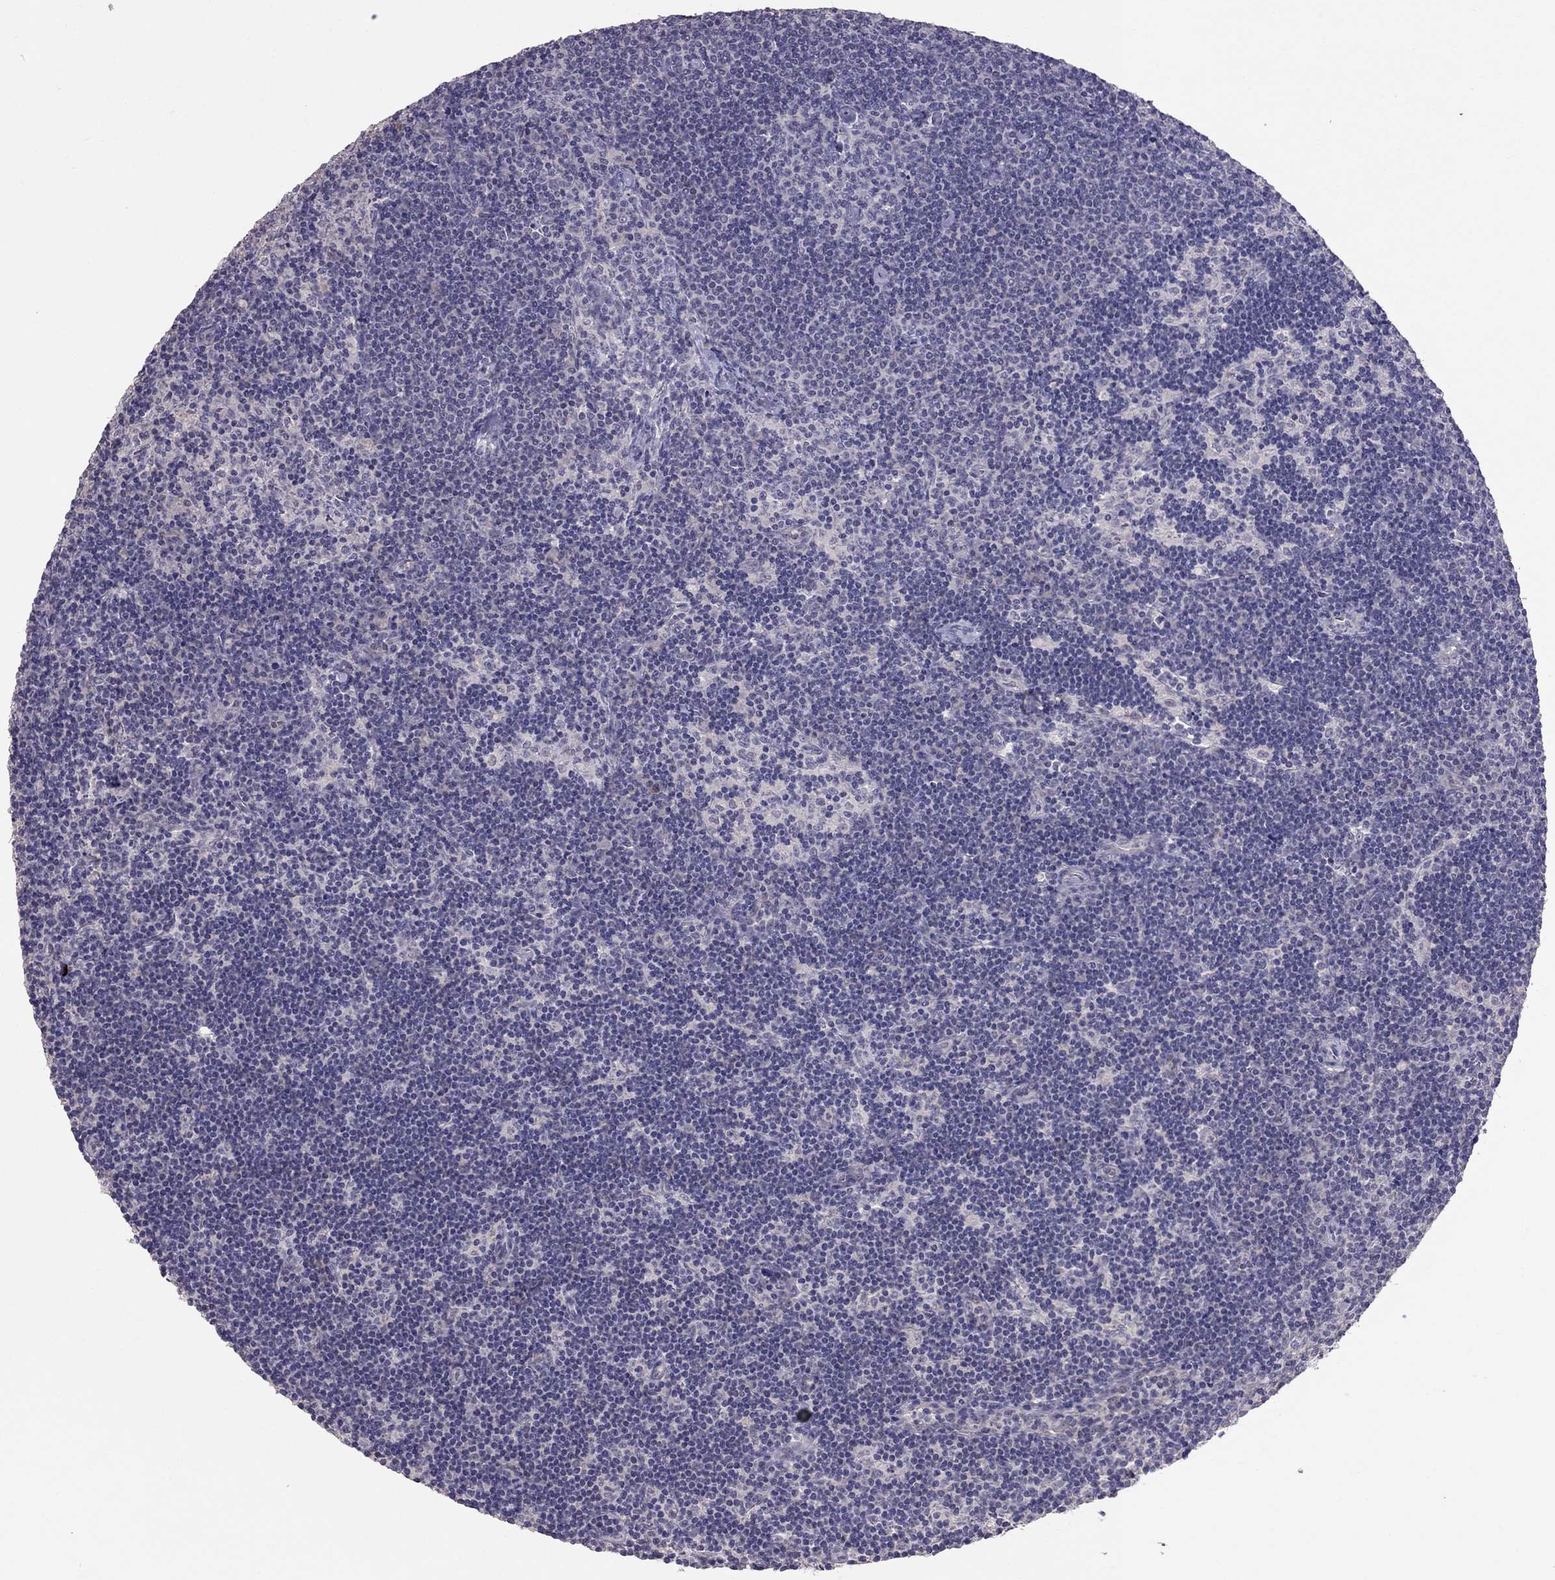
{"staining": {"intensity": "negative", "quantity": "none", "location": "none"}, "tissue": "lymph node", "cell_type": "Germinal center cells", "image_type": "normal", "snomed": [{"axis": "morphology", "description": "Normal tissue, NOS"}, {"axis": "topography", "description": "Lymph node"}], "caption": "This is an immunohistochemistry (IHC) image of normal lymph node. There is no expression in germinal center cells.", "gene": "LRRC46", "patient": {"sex": "female", "age": 34}}